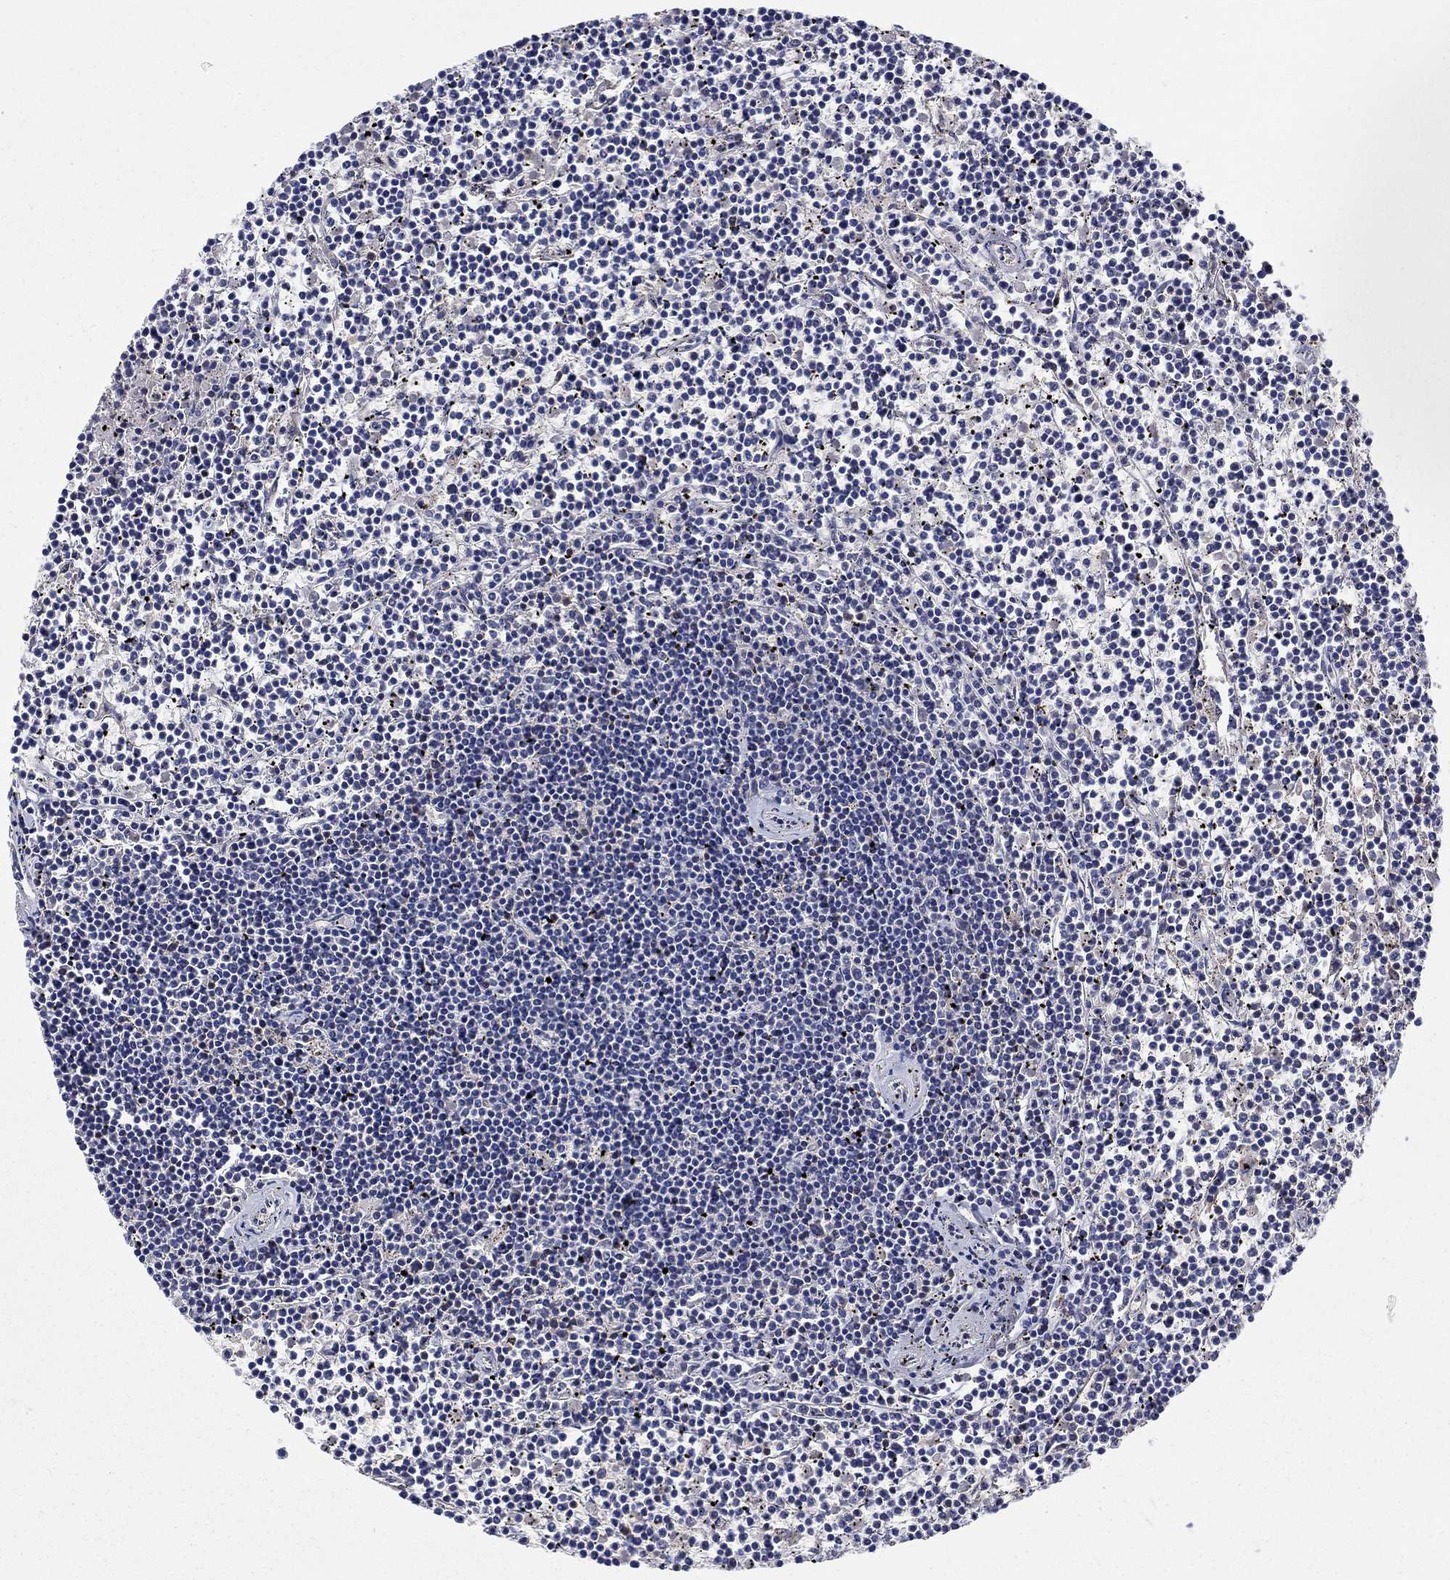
{"staining": {"intensity": "negative", "quantity": "none", "location": "none"}, "tissue": "lymphoma", "cell_type": "Tumor cells", "image_type": "cancer", "snomed": [{"axis": "morphology", "description": "Malignant lymphoma, non-Hodgkin's type, Low grade"}, {"axis": "topography", "description": "Spleen"}], "caption": "Tumor cells show no significant expression in low-grade malignant lymphoma, non-Hodgkin's type.", "gene": "AGFG2", "patient": {"sex": "female", "age": 19}}